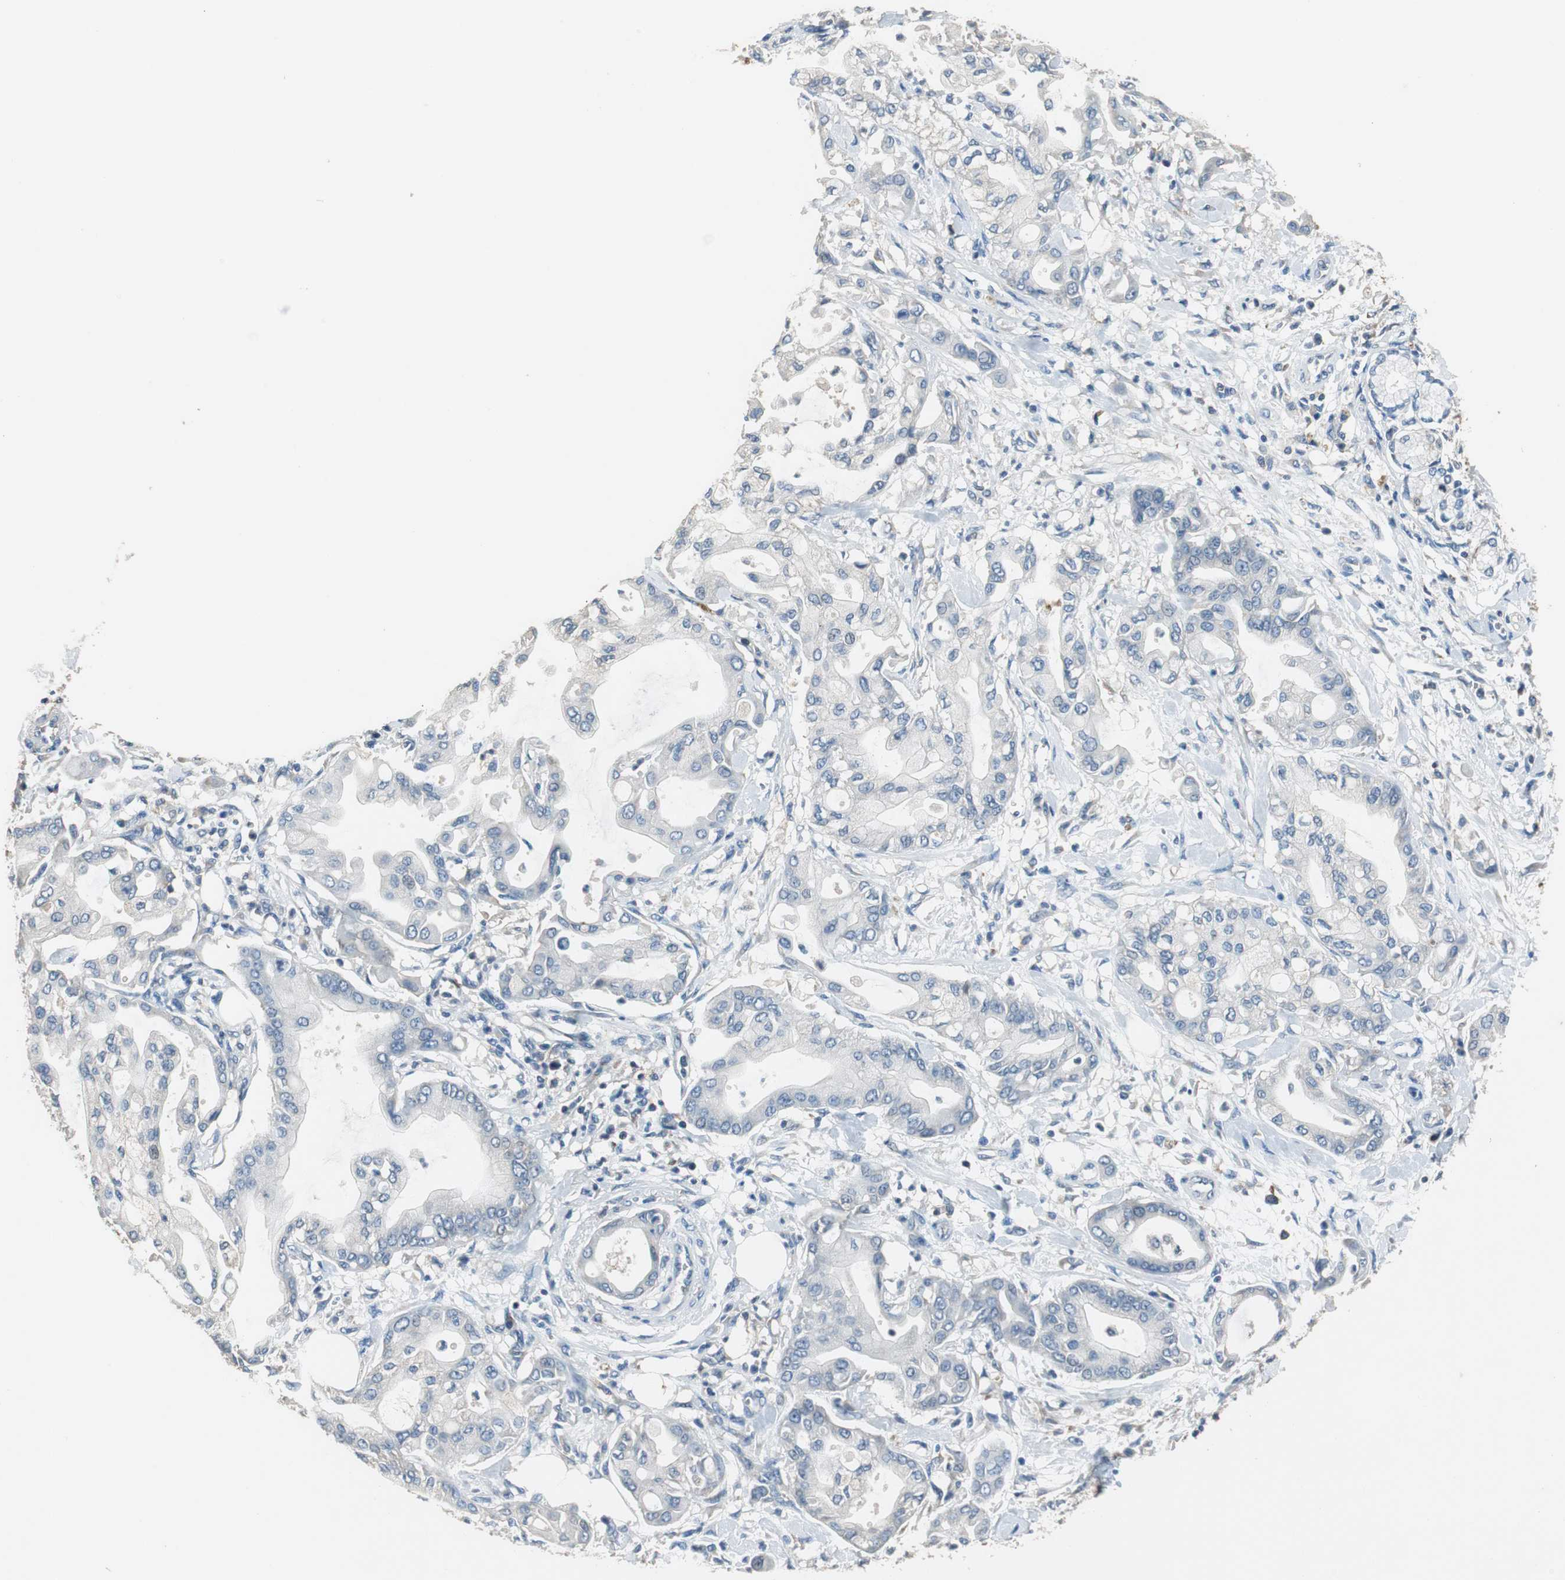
{"staining": {"intensity": "negative", "quantity": "none", "location": "none"}, "tissue": "pancreatic cancer", "cell_type": "Tumor cells", "image_type": "cancer", "snomed": [{"axis": "morphology", "description": "Adenocarcinoma, NOS"}, {"axis": "morphology", "description": "Adenocarcinoma, metastatic, NOS"}, {"axis": "topography", "description": "Lymph node"}, {"axis": "topography", "description": "Pancreas"}, {"axis": "topography", "description": "Duodenum"}], "caption": "Protein analysis of pancreatic cancer reveals no significant staining in tumor cells.", "gene": "PRKCA", "patient": {"sex": "female", "age": 64}}